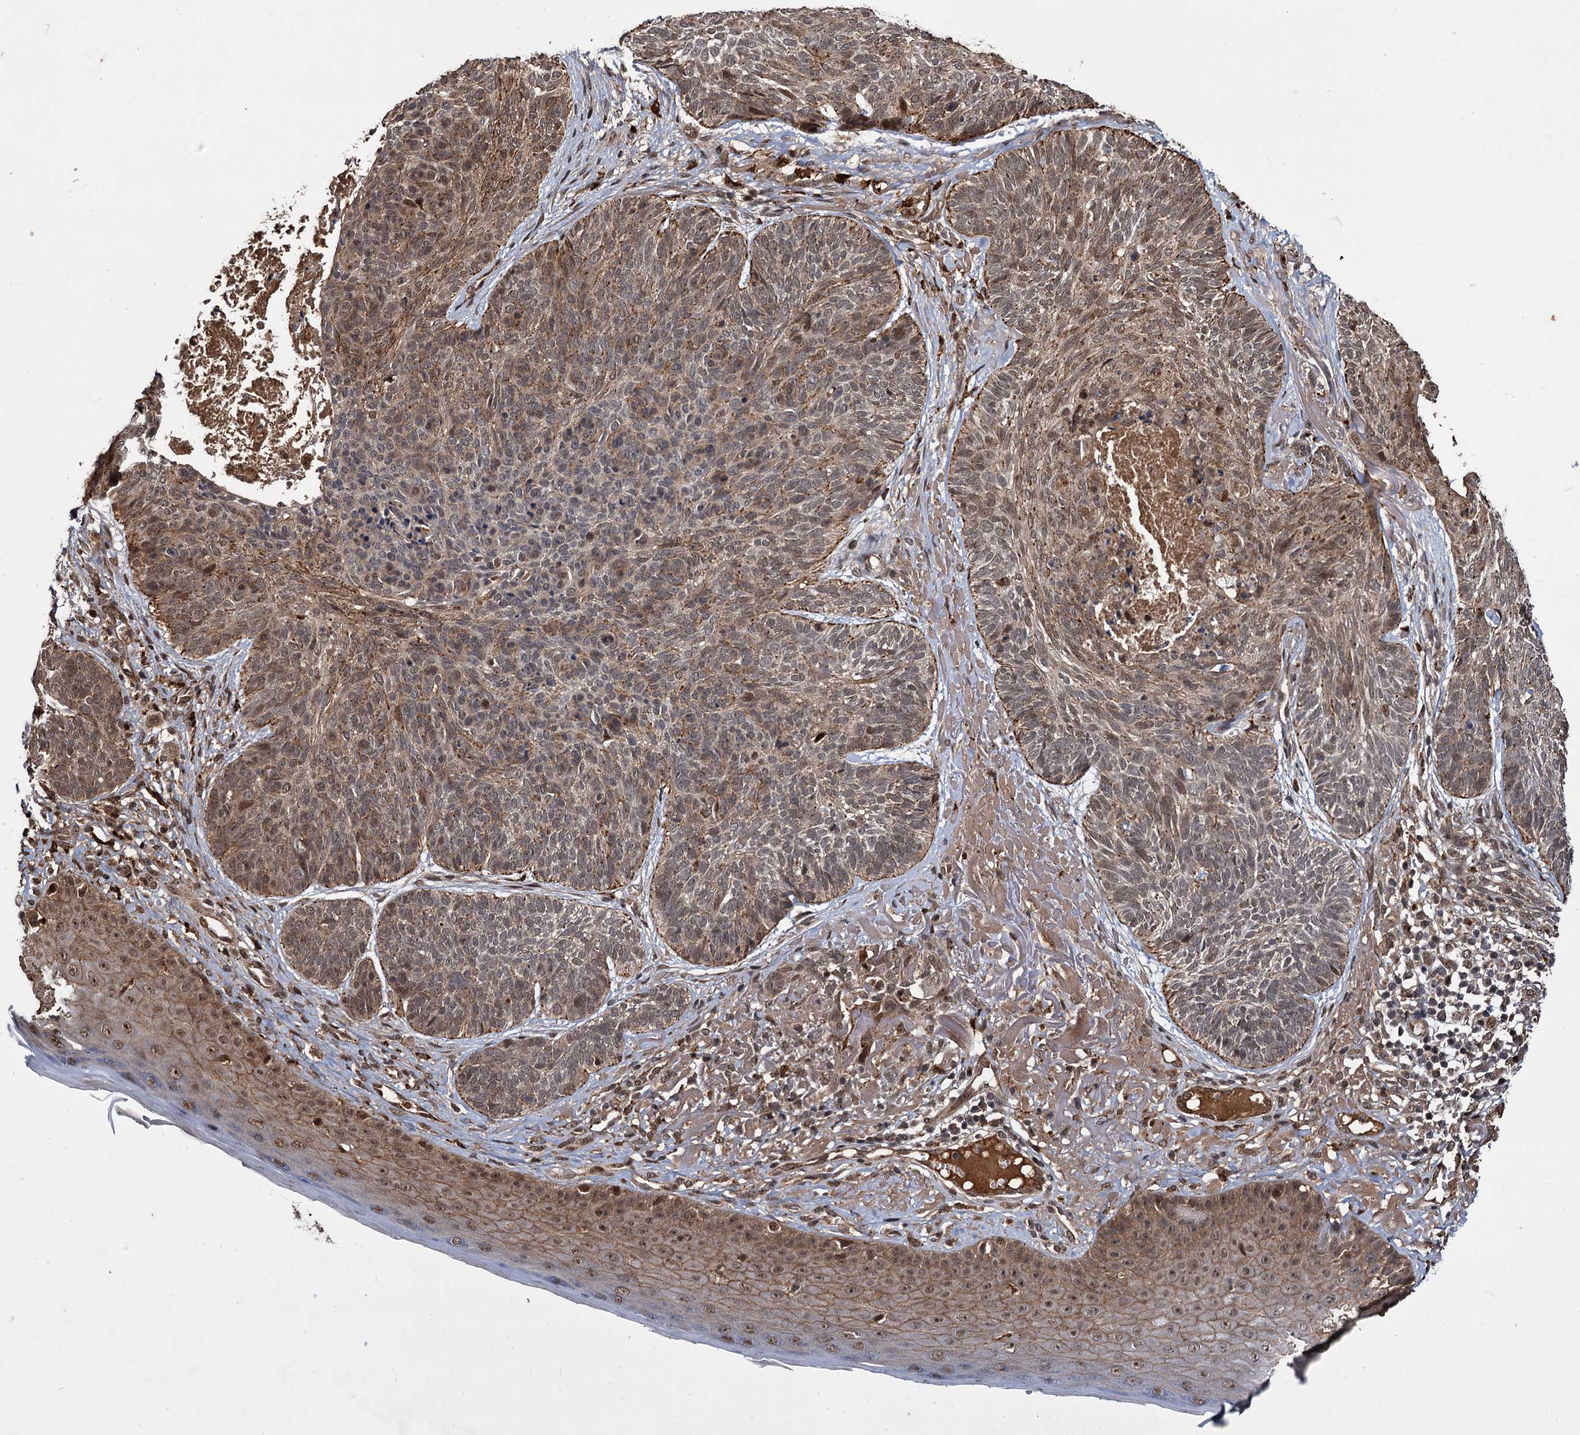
{"staining": {"intensity": "moderate", "quantity": "<25%", "location": "cytoplasmic/membranous,nuclear"}, "tissue": "skin cancer", "cell_type": "Tumor cells", "image_type": "cancer", "snomed": [{"axis": "morphology", "description": "Normal tissue, NOS"}, {"axis": "morphology", "description": "Basal cell carcinoma"}, {"axis": "topography", "description": "Skin"}], "caption": "The photomicrograph demonstrates staining of skin basal cell carcinoma, revealing moderate cytoplasmic/membranous and nuclear protein staining (brown color) within tumor cells.", "gene": "CEP192", "patient": {"sex": "male", "age": 66}}